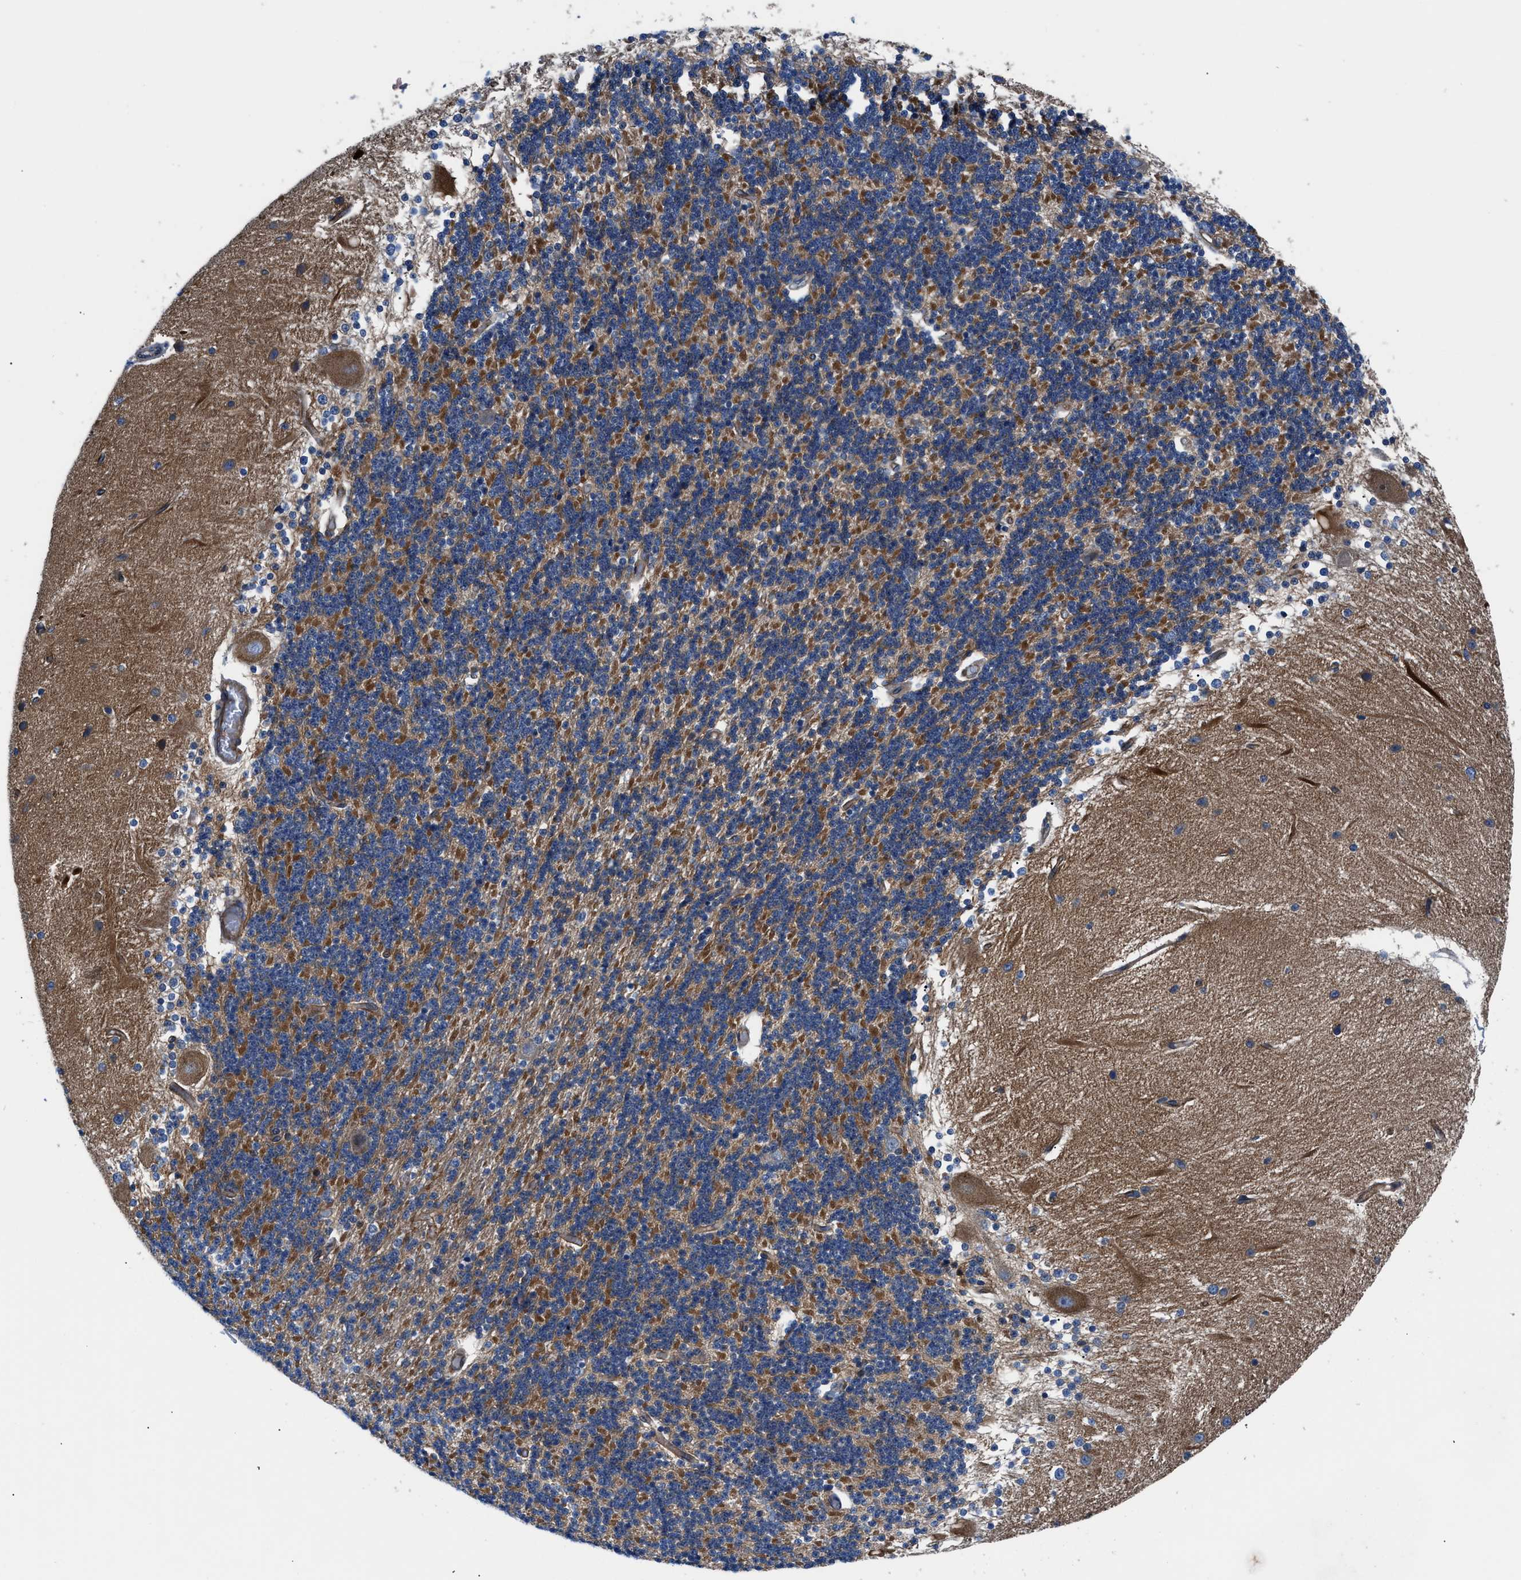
{"staining": {"intensity": "strong", "quantity": "25%-75%", "location": "cytoplasmic/membranous"}, "tissue": "cerebellum", "cell_type": "Cells in granular layer", "image_type": "normal", "snomed": [{"axis": "morphology", "description": "Normal tissue, NOS"}, {"axis": "topography", "description": "Cerebellum"}], "caption": "Cells in granular layer exhibit strong cytoplasmic/membranous staining in about 25%-75% of cells in normal cerebellum. Ihc stains the protein in brown and the nuclei are stained blue.", "gene": "TRIP4", "patient": {"sex": "female", "age": 54}}